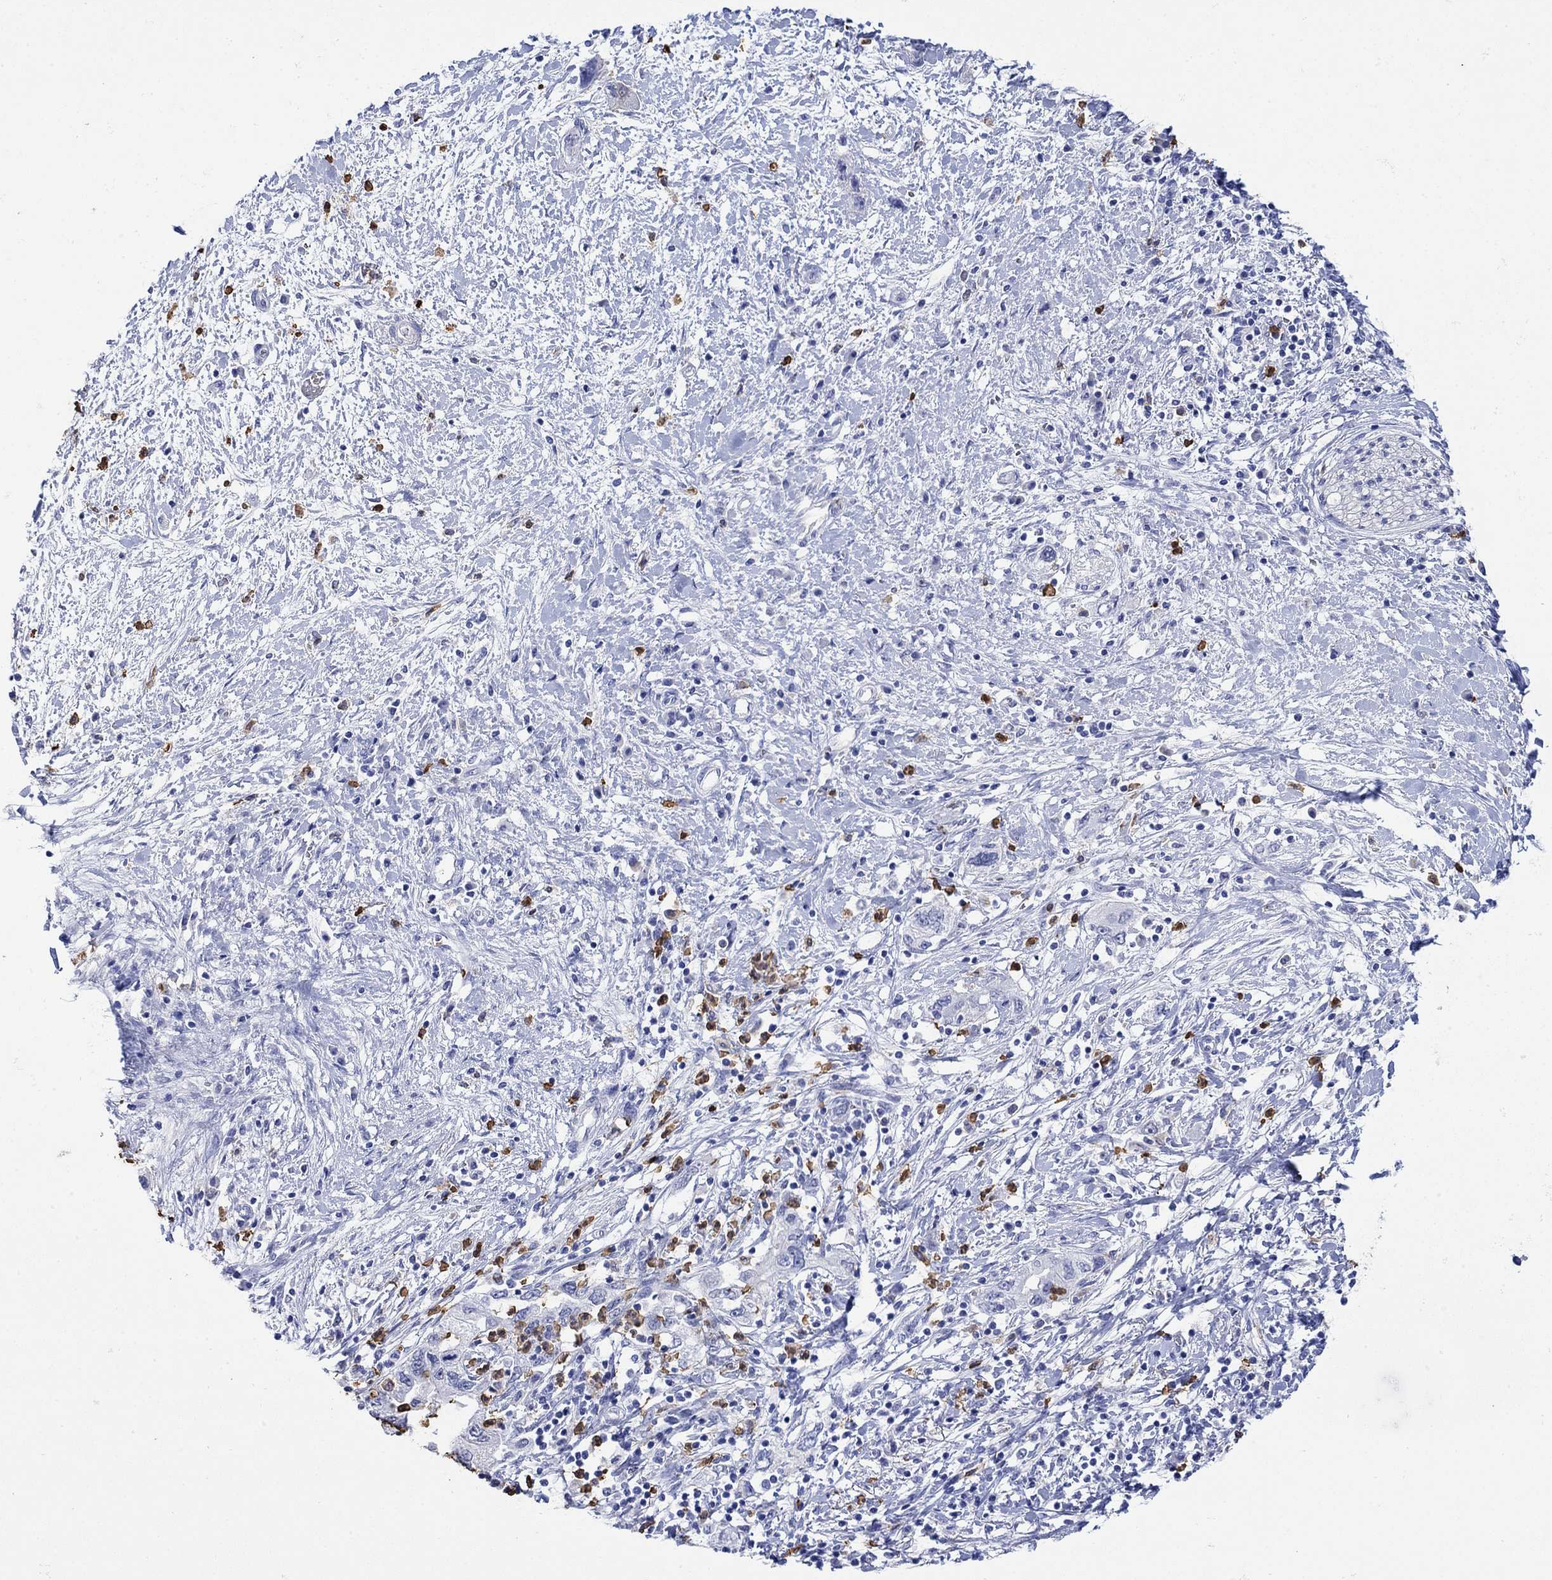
{"staining": {"intensity": "negative", "quantity": "none", "location": "none"}, "tissue": "pancreatic cancer", "cell_type": "Tumor cells", "image_type": "cancer", "snomed": [{"axis": "morphology", "description": "Adenocarcinoma, NOS"}, {"axis": "topography", "description": "Pancreas"}], "caption": "Protein analysis of adenocarcinoma (pancreatic) reveals no significant positivity in tumor cells.", "gene": "LINGO3", "patient": {"sex": "female", "age": 73}}